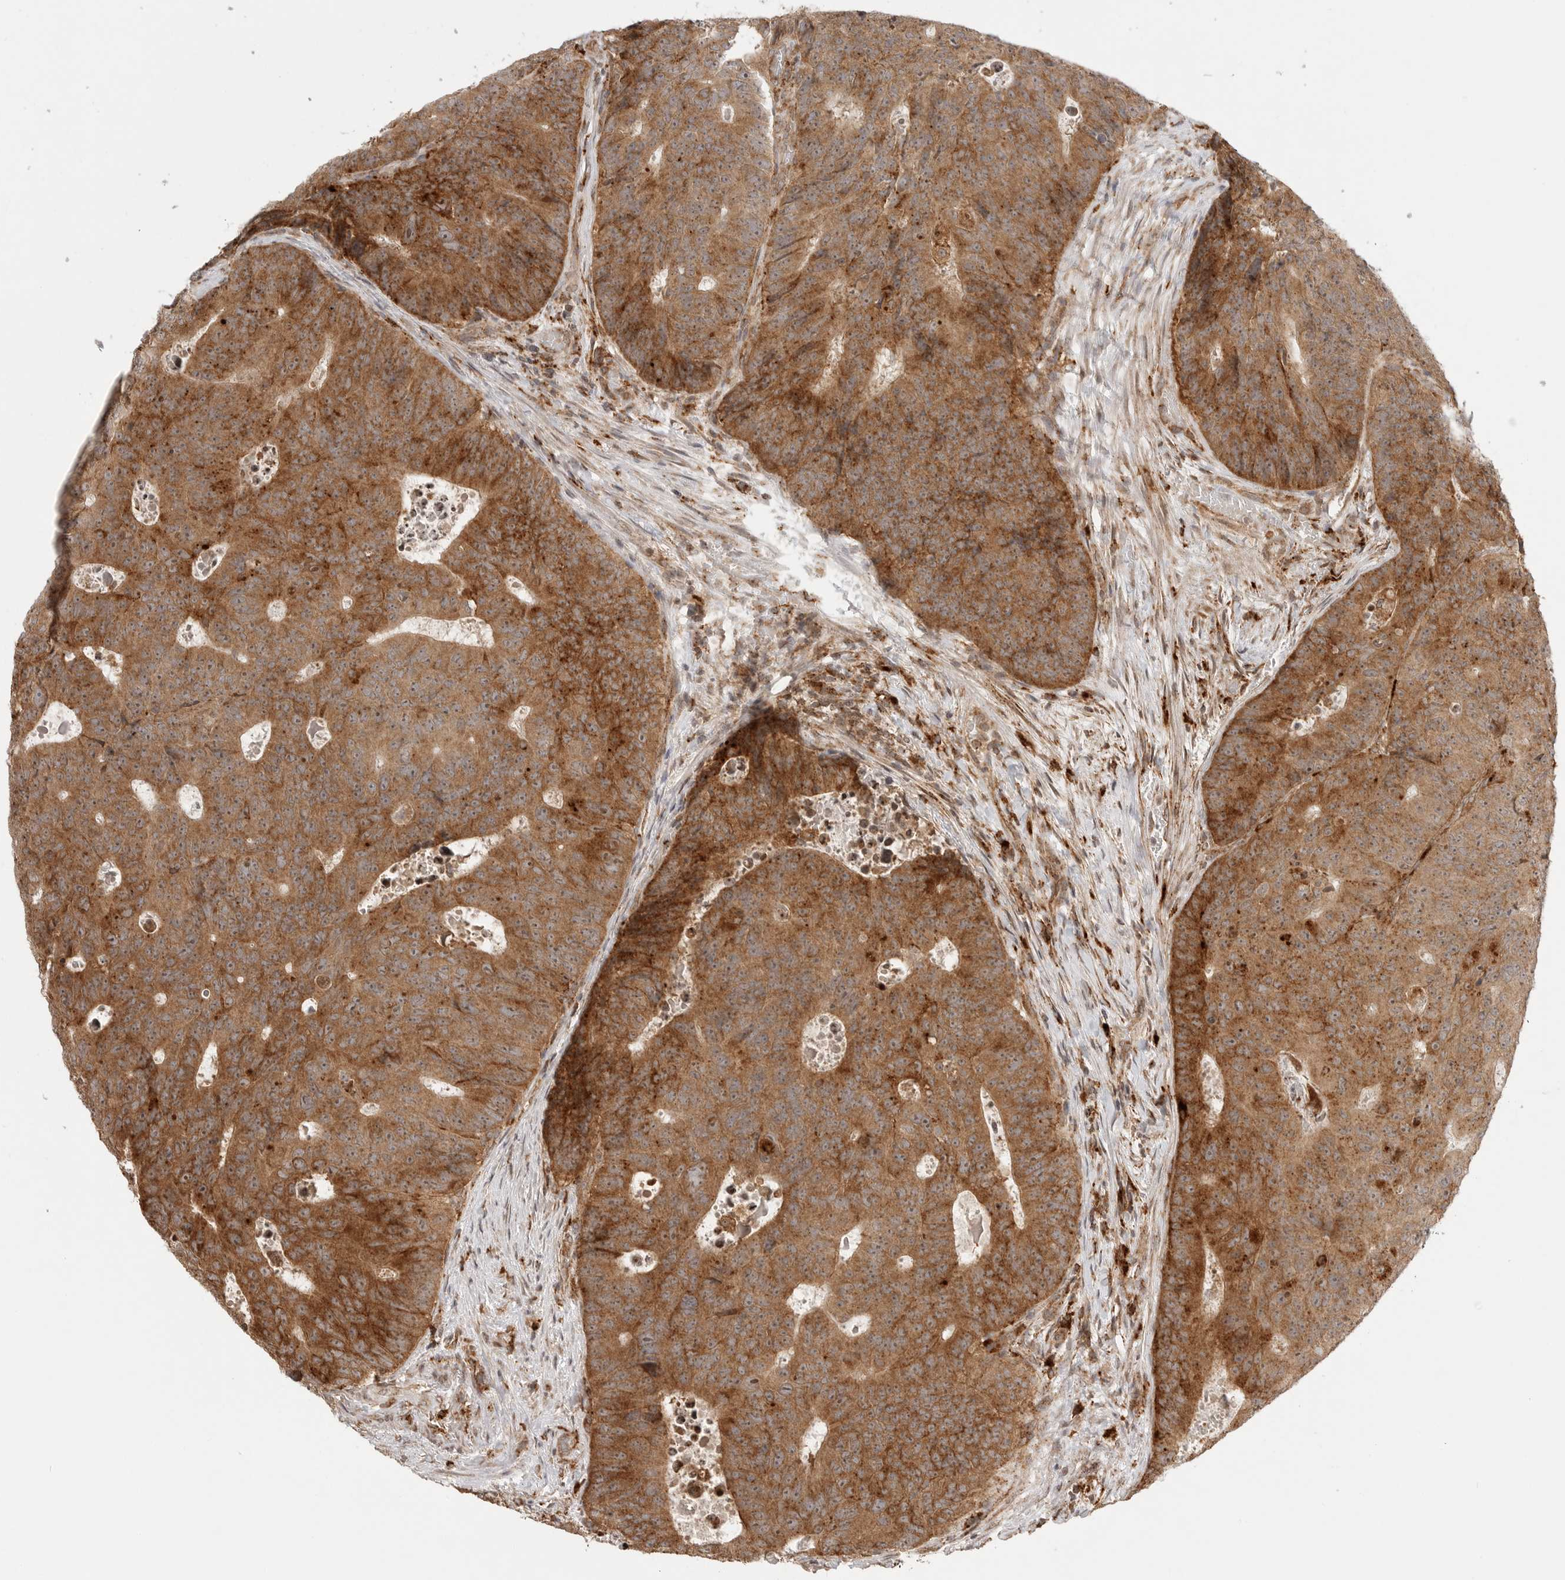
{"staining": {"intensity": "moderate", "quantity": ">75%", "location": "cytoplasmic/membranous"}, "tissue": "colorectal cancer", "cell_type": "Tumor cells", "image_type": "cancer", "snomed": [{"axis": "morphology", "description": "Adenocarcinoma, NOS"}, {"axis": "topography", "description": "Colon"}], "caption": "Immunohistochemical staining of adenocarcinoma (colorectal) shows medium levels of moderate cytoplasmic/membranous positivity in about >75% of tumor cells.", "gene": "IDUA", "patient": {"sex": "male", "age": 87}}